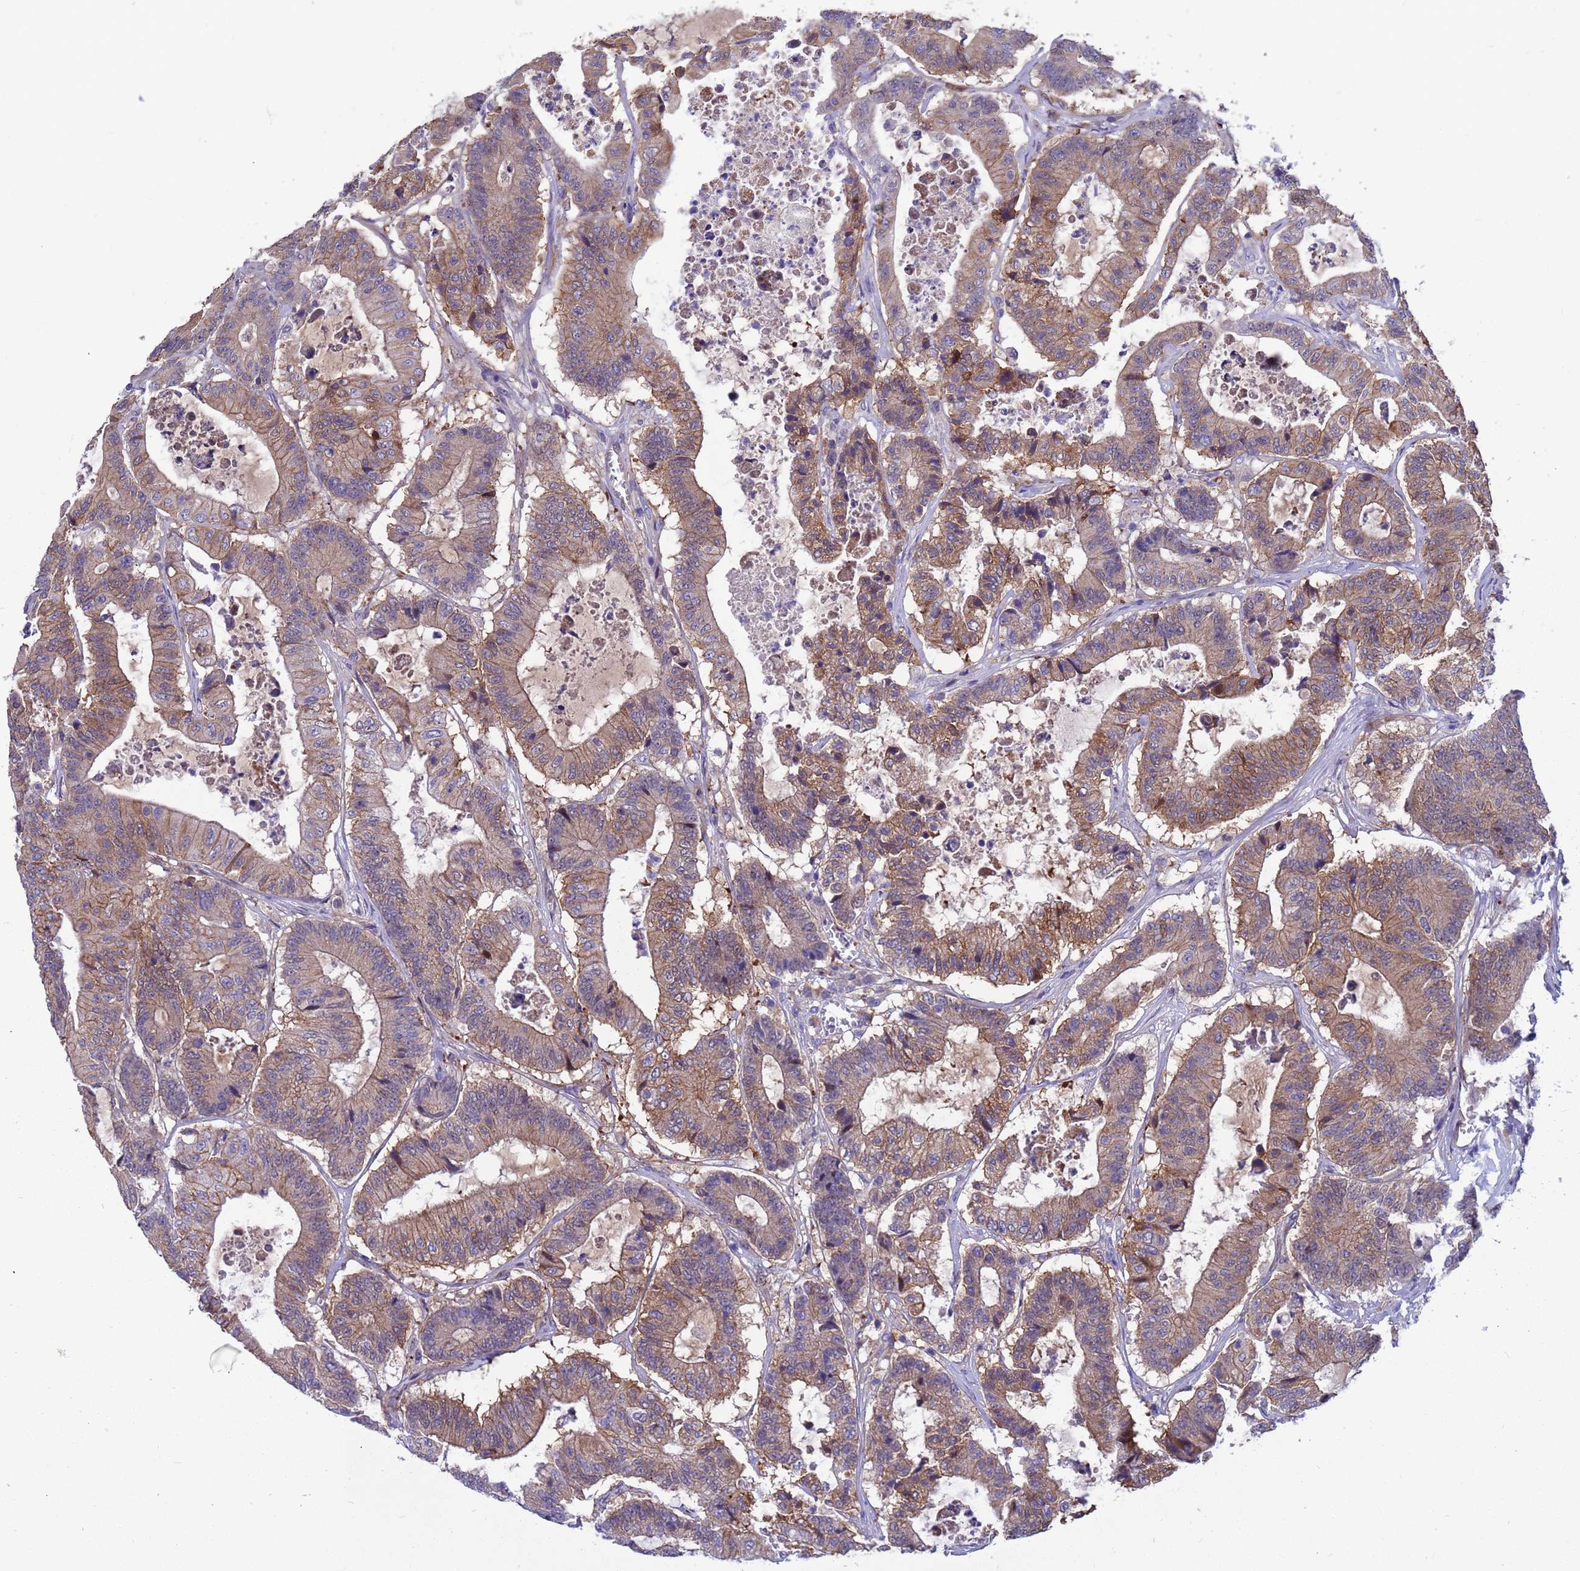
{"staining": {"intensity": "moderate", "quantity": ">75%", "location": "cytoplasmic/membranous"}, "tissue": "colorectal cancer", "cell_type": "Tumor cells", "image_type": "cancer", "snomed": [{"axis": "morphology", "description": "Adenocarcinoma, NOS"}, {"axis": "topography", "description": "Colon"}], "caption": "Immunohistochemical staining of colorectal cancer demonstrates medium levels of moderate cytoplasmic/membranous positivity in about >75% of tumor cells.", "gene": "FOXRED1", "patient": {"sex": "female", "age": 84}}